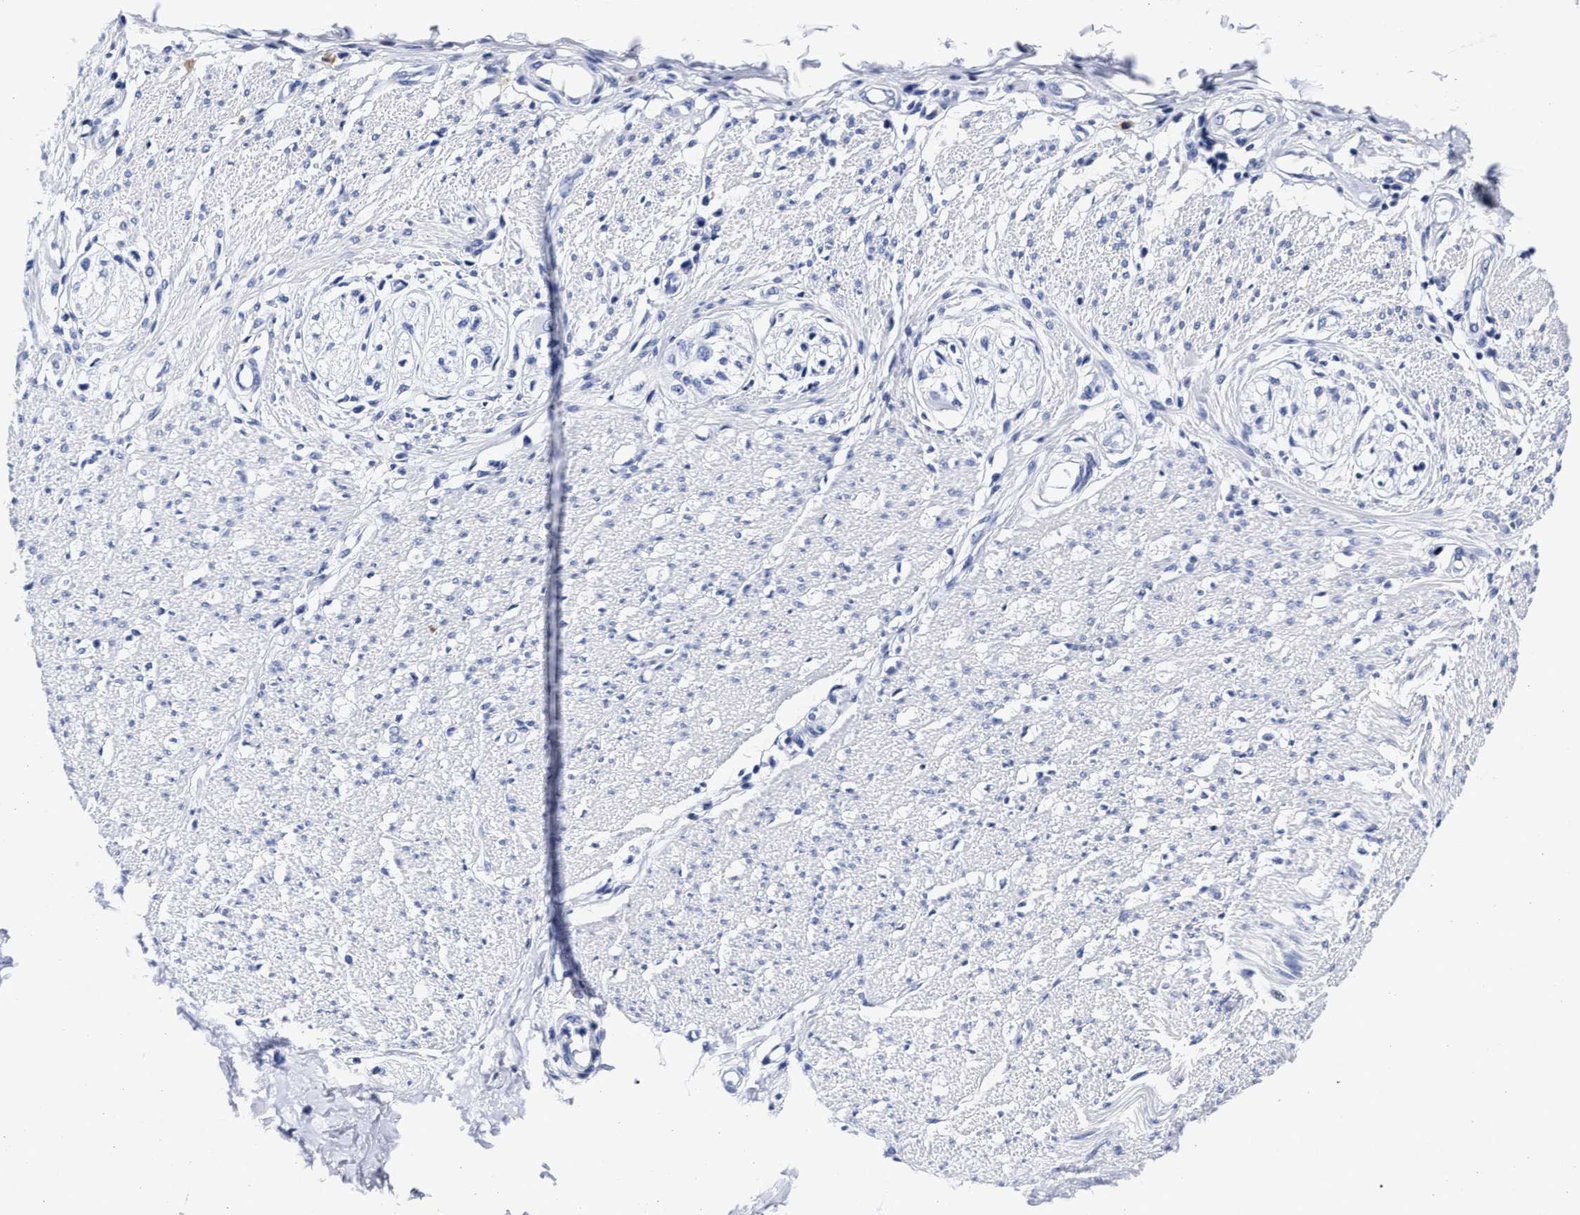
{"staining": {"intensity": "negative", "quantity": "none", "location": "none"}, "tissue": "smooth muscle", "cell_type": "Smooth muscle cells", "image_type": "normal", "snomed": [{"axis": "morphology", "description": "Normal tissue, NOS"}, {"axis": "morphology", "description": "Adenocarcinoma, NOS"}, {"axis": "topography", "description": "Colon"}, {"axis": "topography", "description": "Peripheral nerve tissue"}], "caption": "Immunohistochemistry (IHC) micrograph of normal smooth muscle: smooth muscle stained with DAB (3,3'-diaminobenzidine) shows no significant protein positivity in smooth muscle cells.", "gene": "LRRC8E", "patient": {"sex": "male", "age": 14}}